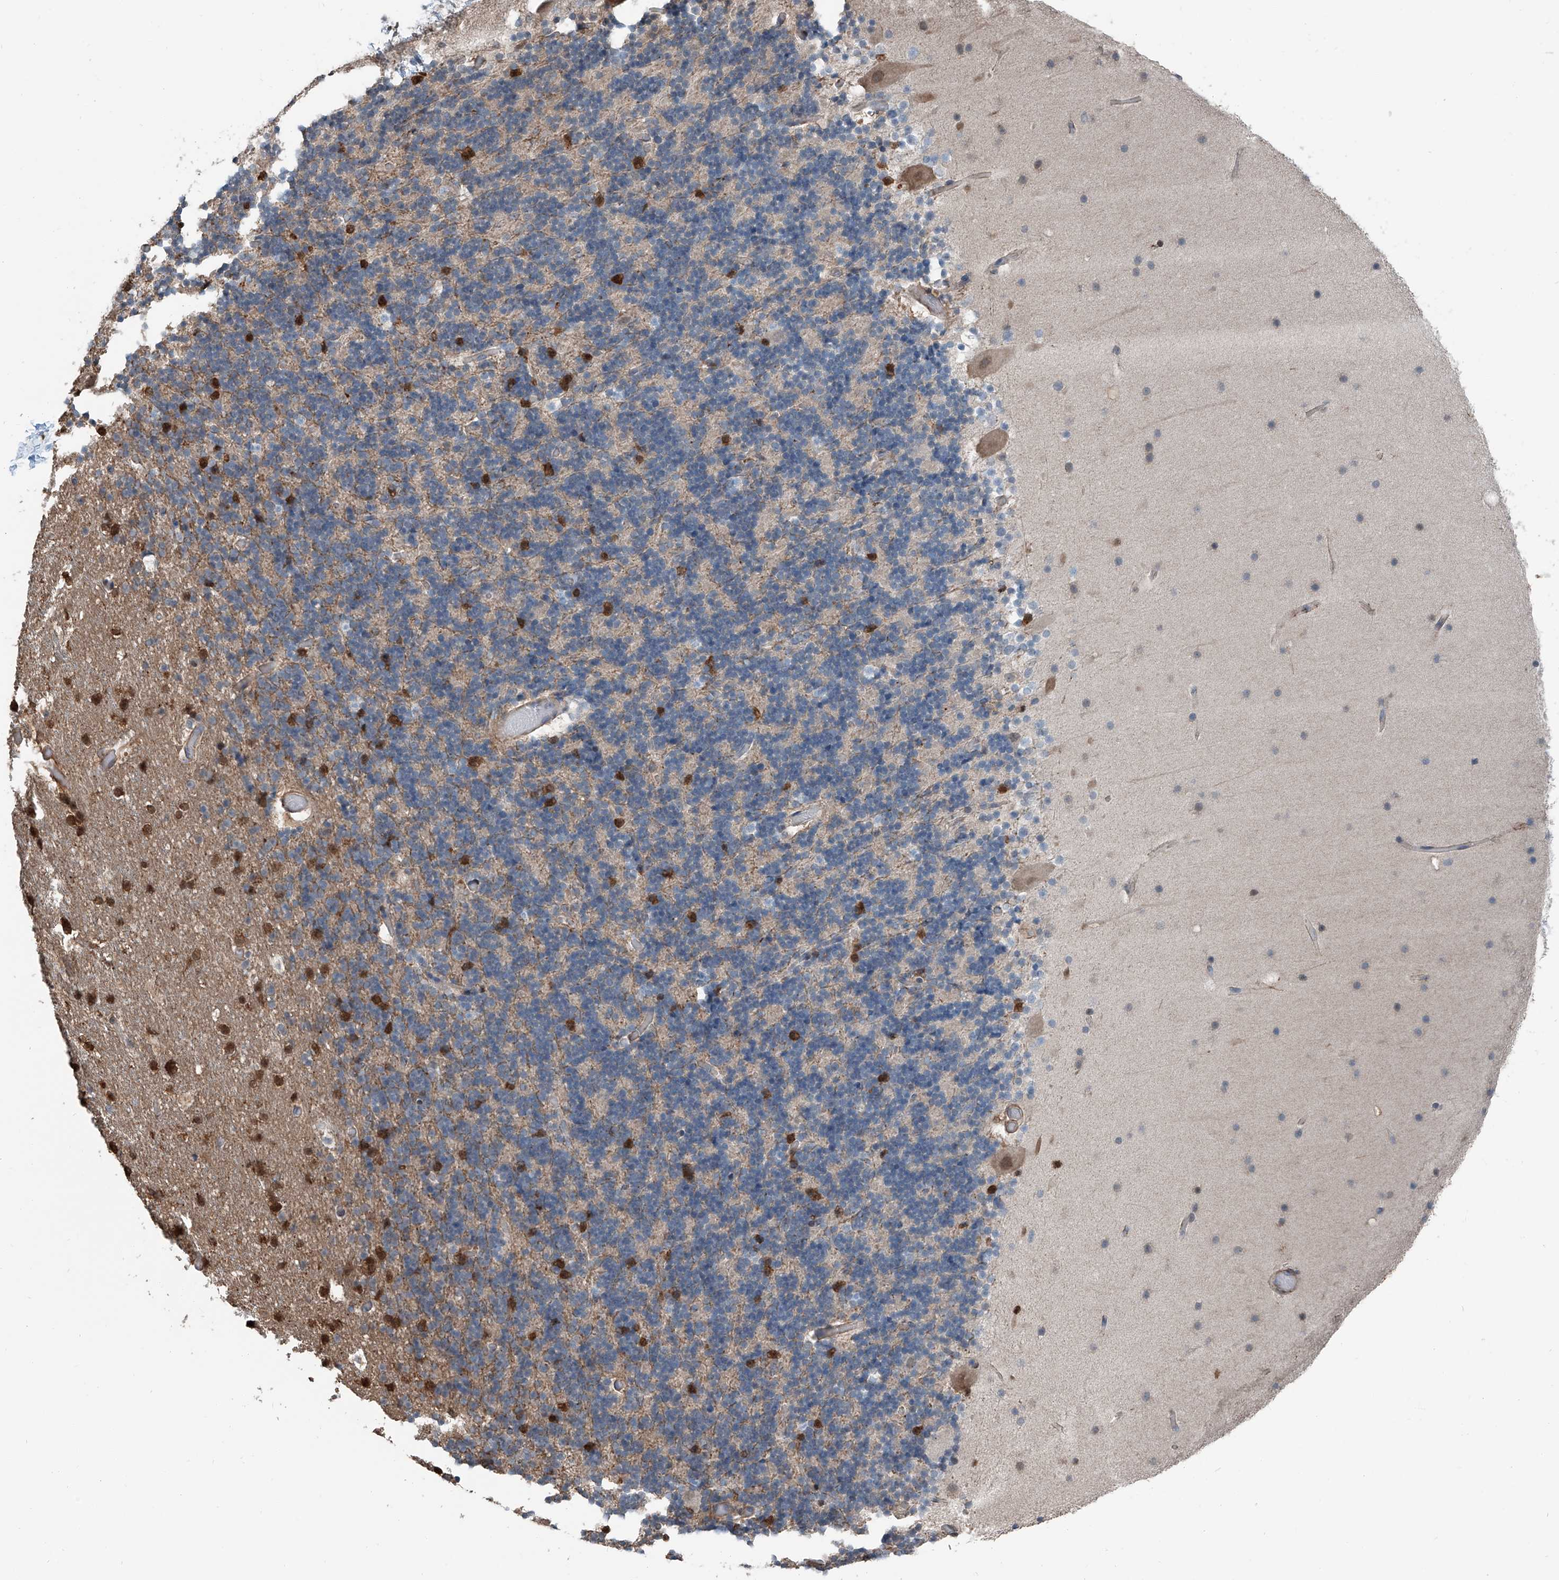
{"staining": {"intensity": "weak", "quantity": "25%-75%", "location": "cytoplasmic/membranous"}, "tissue": "cerebellum", "cell_type": "Cells in granular layer", "image_type": "normal", "snomed": [{"axis": "morphology", "description": "Normal tissue, NOS"}, {"axis": "topography", "description": "Cerebellum"}], "caption": "Cerebellum stained for a protein (brown) exhibits weak cytoplasmic/membranous positive expression in approximately 25%-75% of cells in granular layer.", "gene": "HSPA6", "patient": {"sex": "male", "age": 57}}